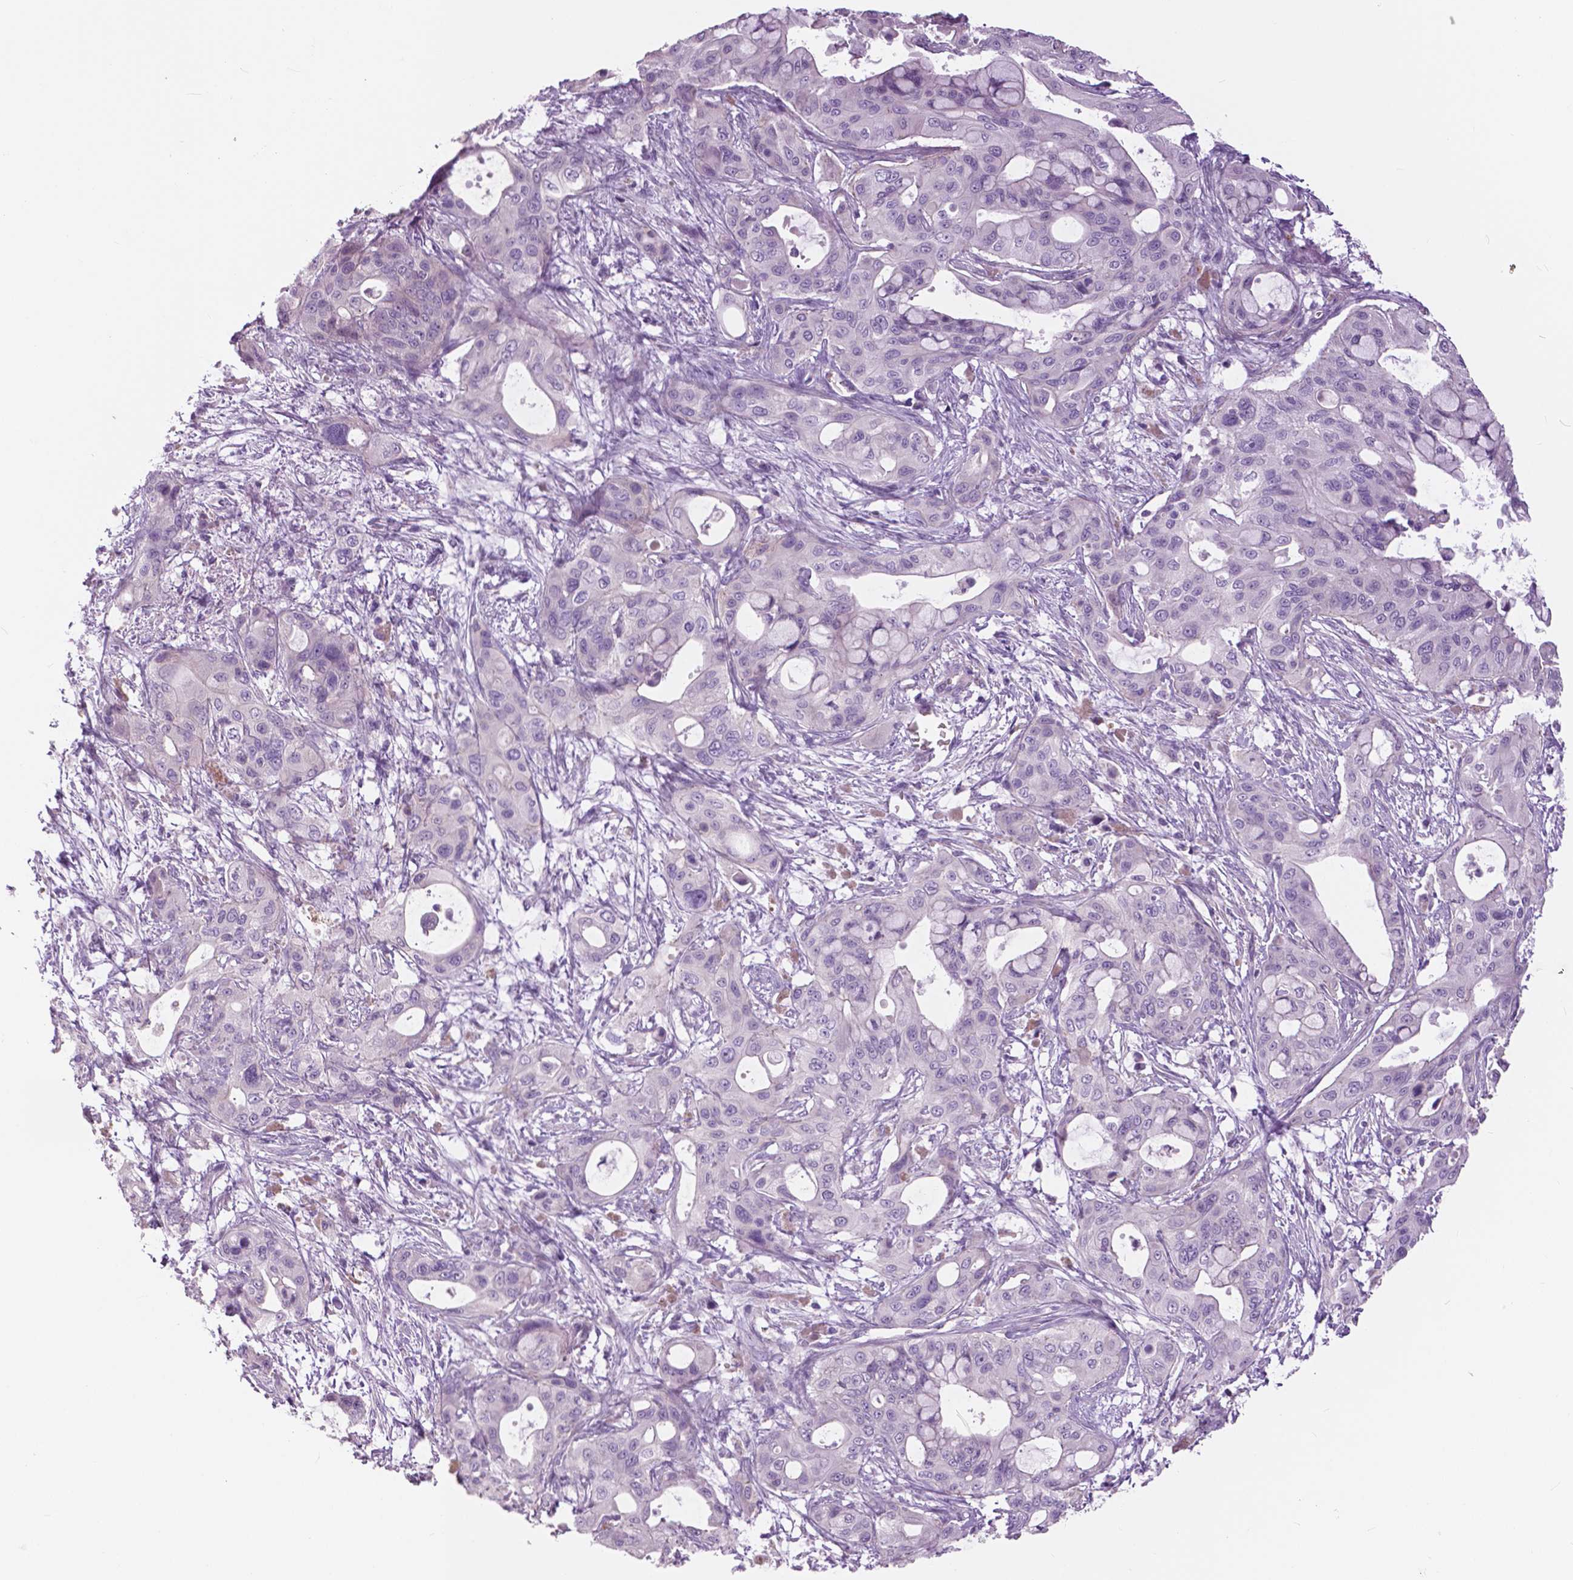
{"staining": {"intensity": "negative", "quantity": "none", "location": "none"}, "tissue": "pancreatic cancer", "cell_type": "Tumor cells", "image_type": "cancer", "snomed": [{"axis": "morphology", "description": "Adenocarcinoma, NOS"}, {"axis": "topography", "description": "Pancreas"}], "caption": "The micrograph shows no staining of tumor cells in pancreatic cancer.", "gene": "SERPINI1", "patient": {"sex": "male", "age": 71}}